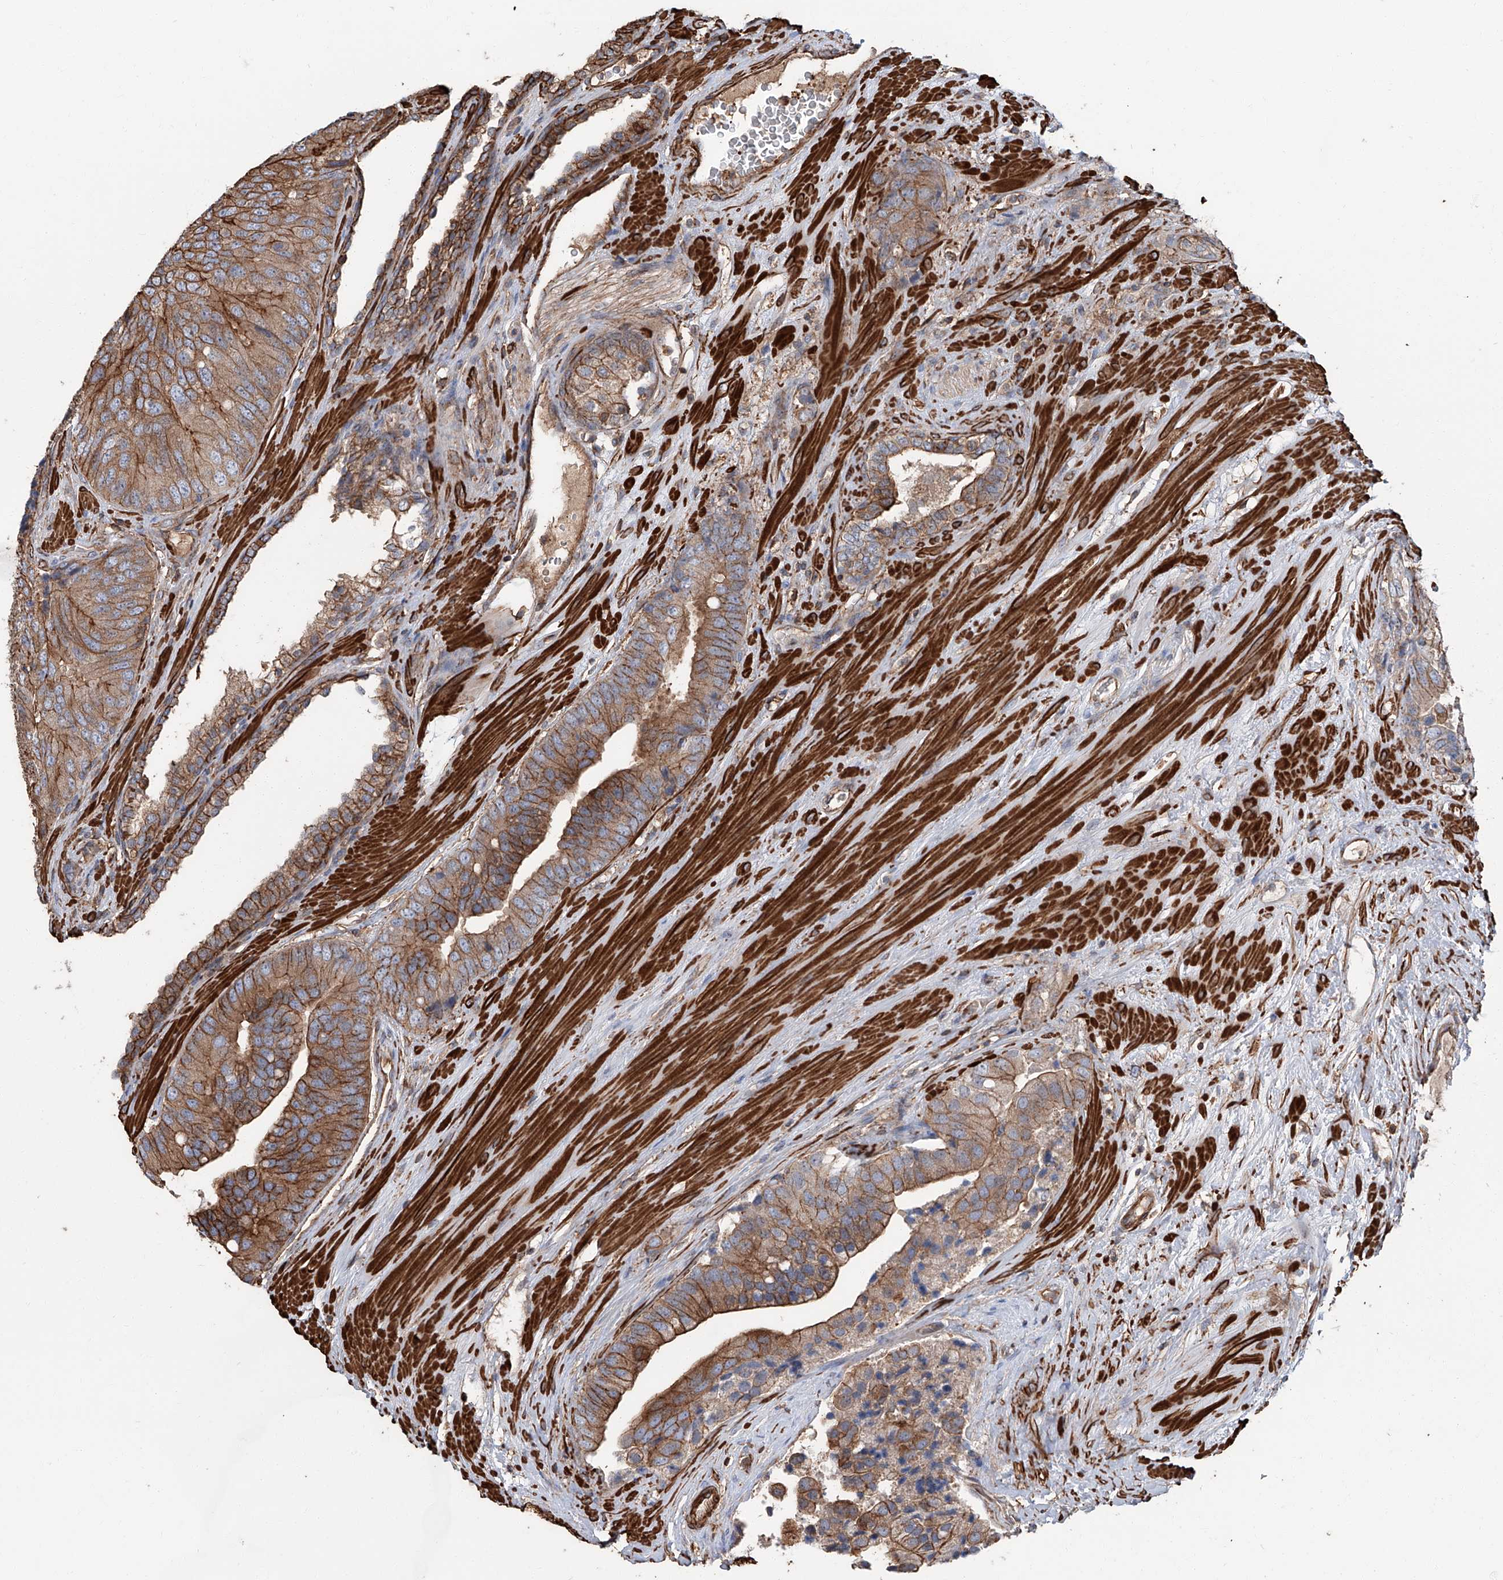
{"staining": {"intensity": "moderate", "quantity": ">75%", "location": "cytoplasmic/membranous"}, "tissue": "prostate cancer", "cell_type": "Tumor cells", "image_type": "cancer", "snomed": [{"axis": "morphology", "description": "Adenocarcinoma, High grade"}, {"axis": "topography", "description": "Prostate"}], "caption": "A brown stain shows moderate cytoplasmic/membranous staining of a protein in prostate adenocarcinoma (high-grade) tumor cells.", "gene": "PIEZO2", "patient": {"sex": "male", "age": 70}}